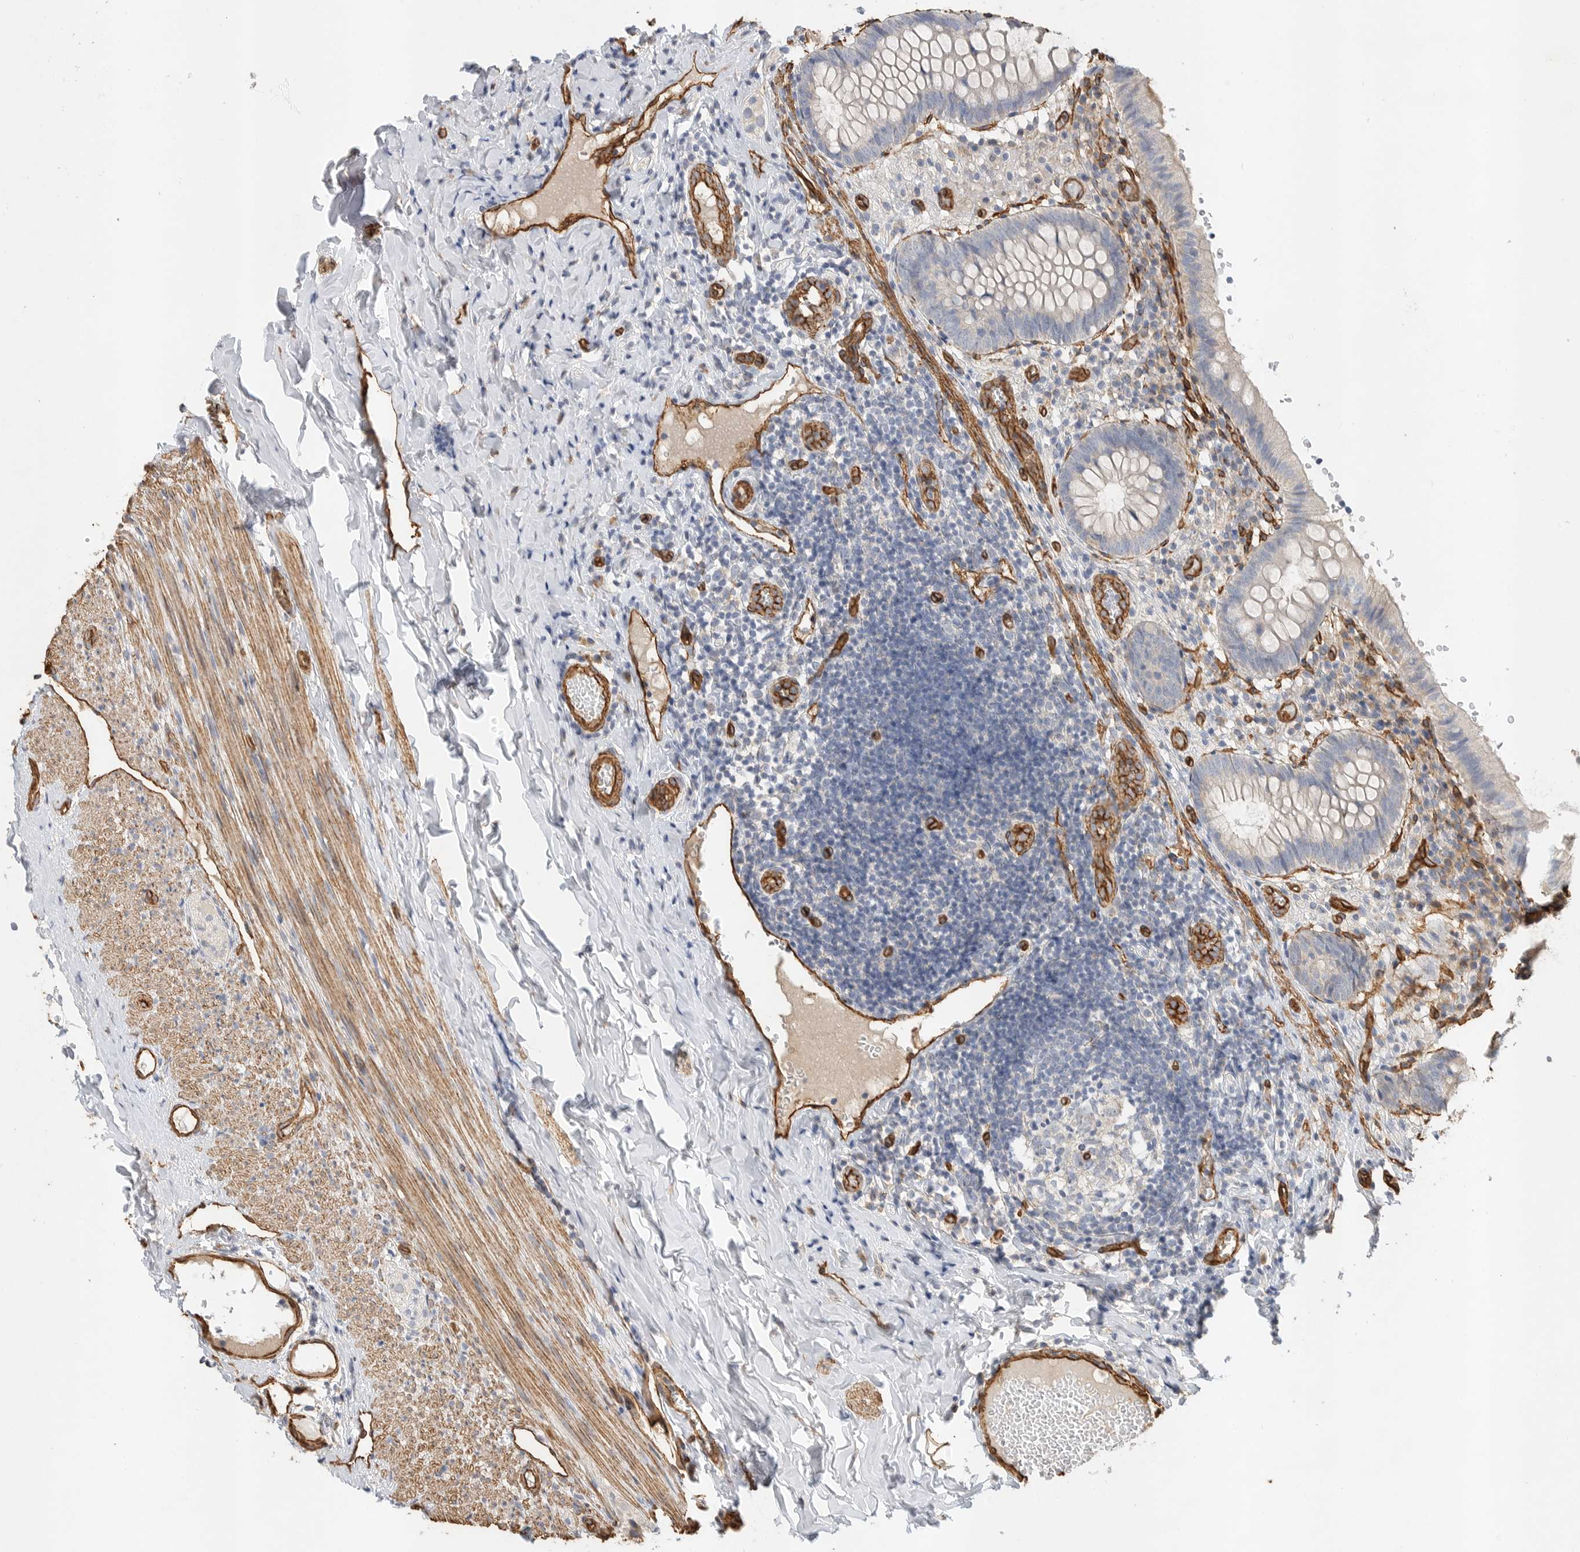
{"staining": {"intensity": "negative", "quantity": "none", "location": "none"}, "tissue": "appendix", "cell_type": "Glandular cells", "image_type": "normal", "snomed": [{"axis": "morphology", "description": "Normal tissue, NOS"}, {"axis": "topography", "description": "Appendix"}], "caption": "This histopathology image is of benign appendix stained with immunohistochemistry to label a protein in brown with the nuclei are counter-stained blue. There is no positivity in glandular cells.", "gene": "JMJD4", "patient": {"sex": "male", "age": 8}}